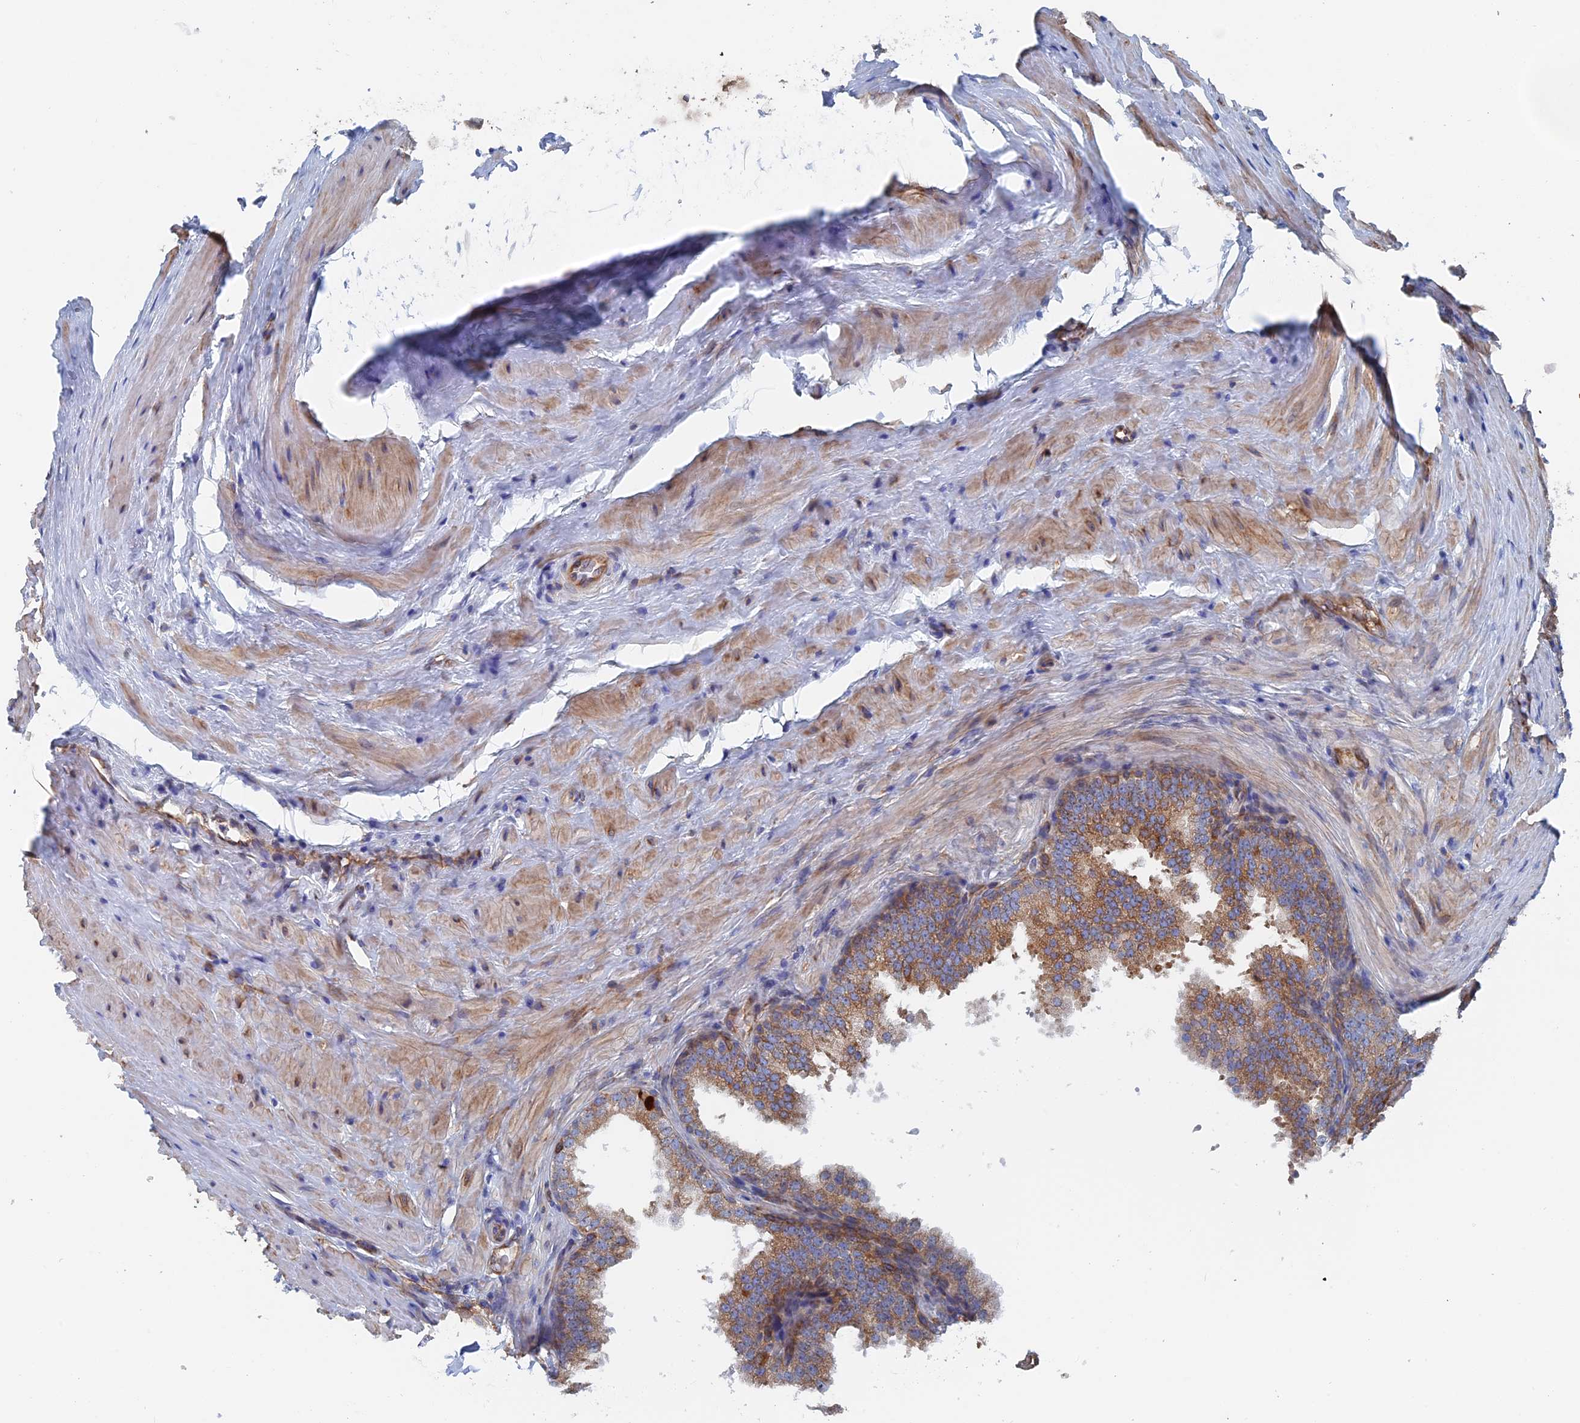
{"staining": {"intensity": "moderate", "quantity": "25%-75%", "location": "cytoplasmic/membranous"}, "tissue": "prostate", "cell_type": "Glandular cells", "image_type": "normal", "snomed": [{"axis": "morphology", "description": "Normal tissue, NOS"}, {"axis": "topography", "description": "Prostate"}], "caption": "About 25%-75% of glandular cells in unremarkable prostate reveal moderate cytoplasmic/membranous protein positivity as visualized by brown immunohistochemical staining.", "gene": "COG7", "patient": {"sex": "male", "age": 60}}